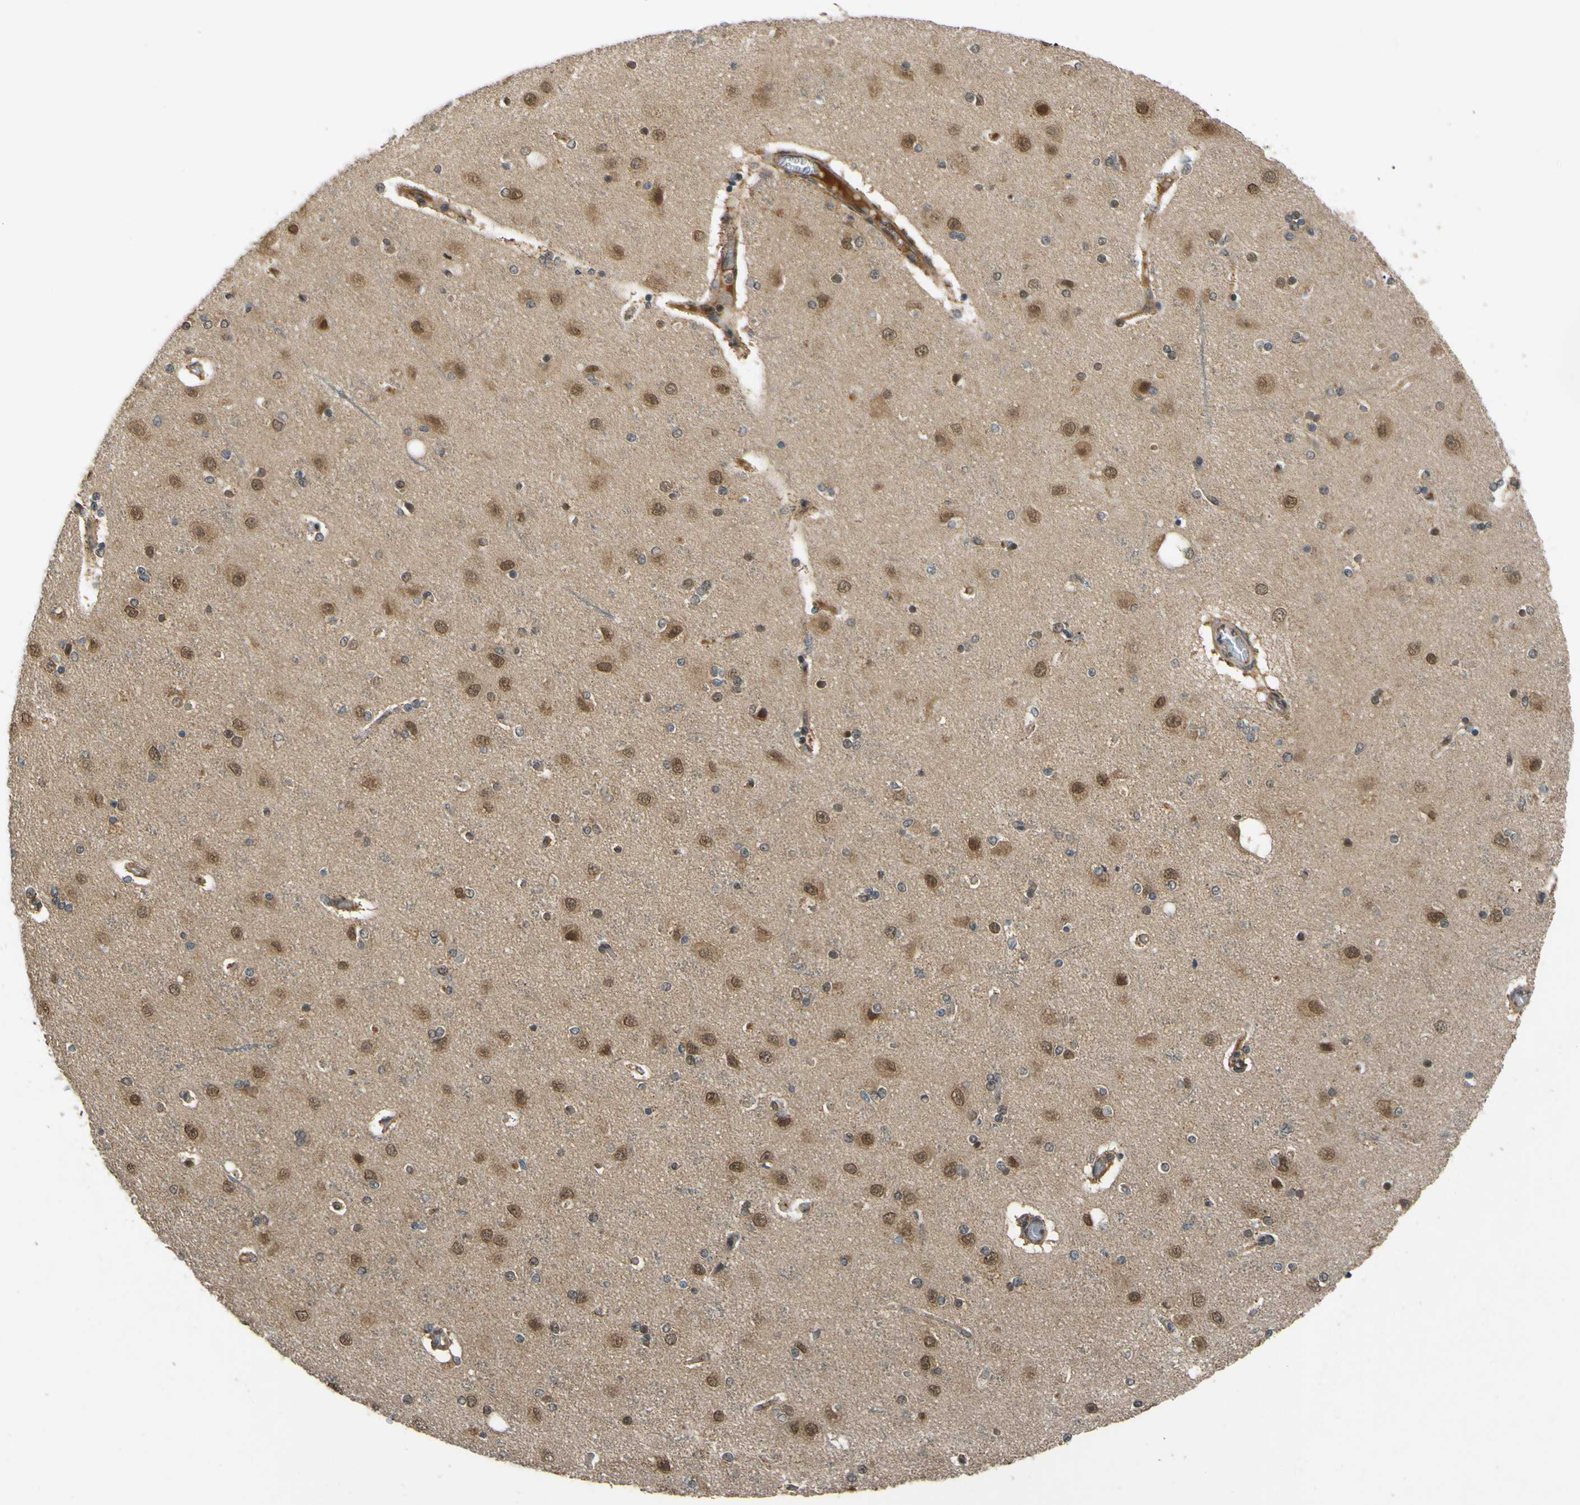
{"staining": {"intensity": "weak", "quantity": ">75%", "location": "cytoplasmic/membranous"}, "tissue": "cerebral cortex", "cell_type": "Endothelial cells", "image_type": "normal", "snomed": [{"axis": "morphology", "description": "Normal tissue, NOS"}, {"axis": "topography", "description": "Cerebral cortex"}], "caption": "Immunohistochemistry (IHC) (DAB) staining of benign human cerebral cortex displays weak cytoplasmic/membranous protein staining in approximately >75% of endothelial cells. (IHC, brightfield microscopy, high magnification).", "gene": "ABCC8", "patient": {"sex": "female", "age": 54}}